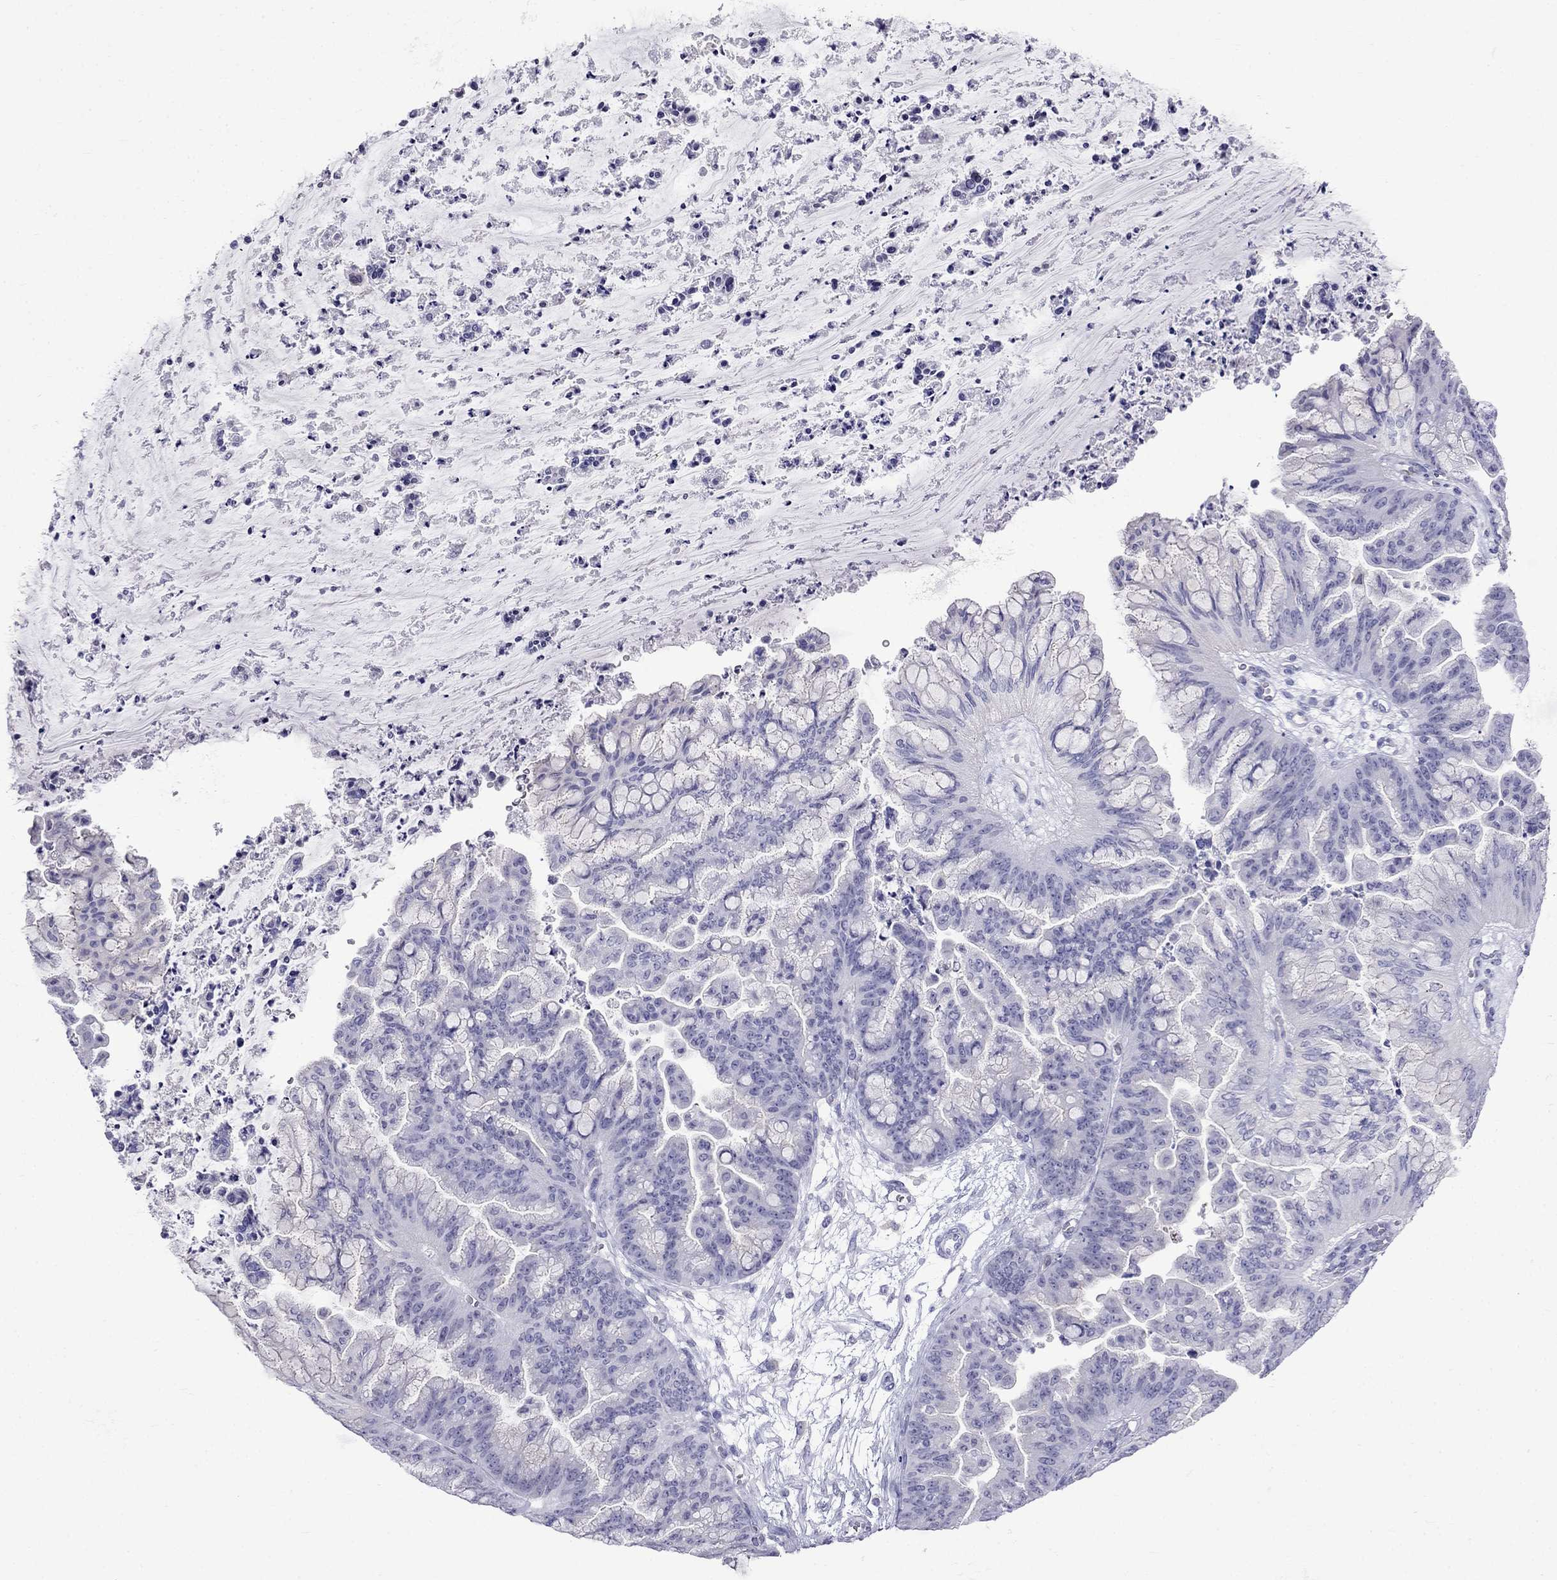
{"staining": {"intensity": "negative", "quantity": "none", "location": "none"}, "tissue": "ovarian cancer", "cell_type": "Tumor cells", "image_type": "cancer", "snomed": [{"axis": "morphology", "description": "Cystadenocarcinoma, mucinous, NOS"}, {"axis": "topography", "description": "Ovary"}], "caption": "Immunohistochemical staining of human mucinous cystadenocarcinoma (ovarian) demonstrates no significant expression in tumor cells. Nuclei are stained in blue.", "gene": "MGP", "patient": {"sex": "female", "age": 67}}